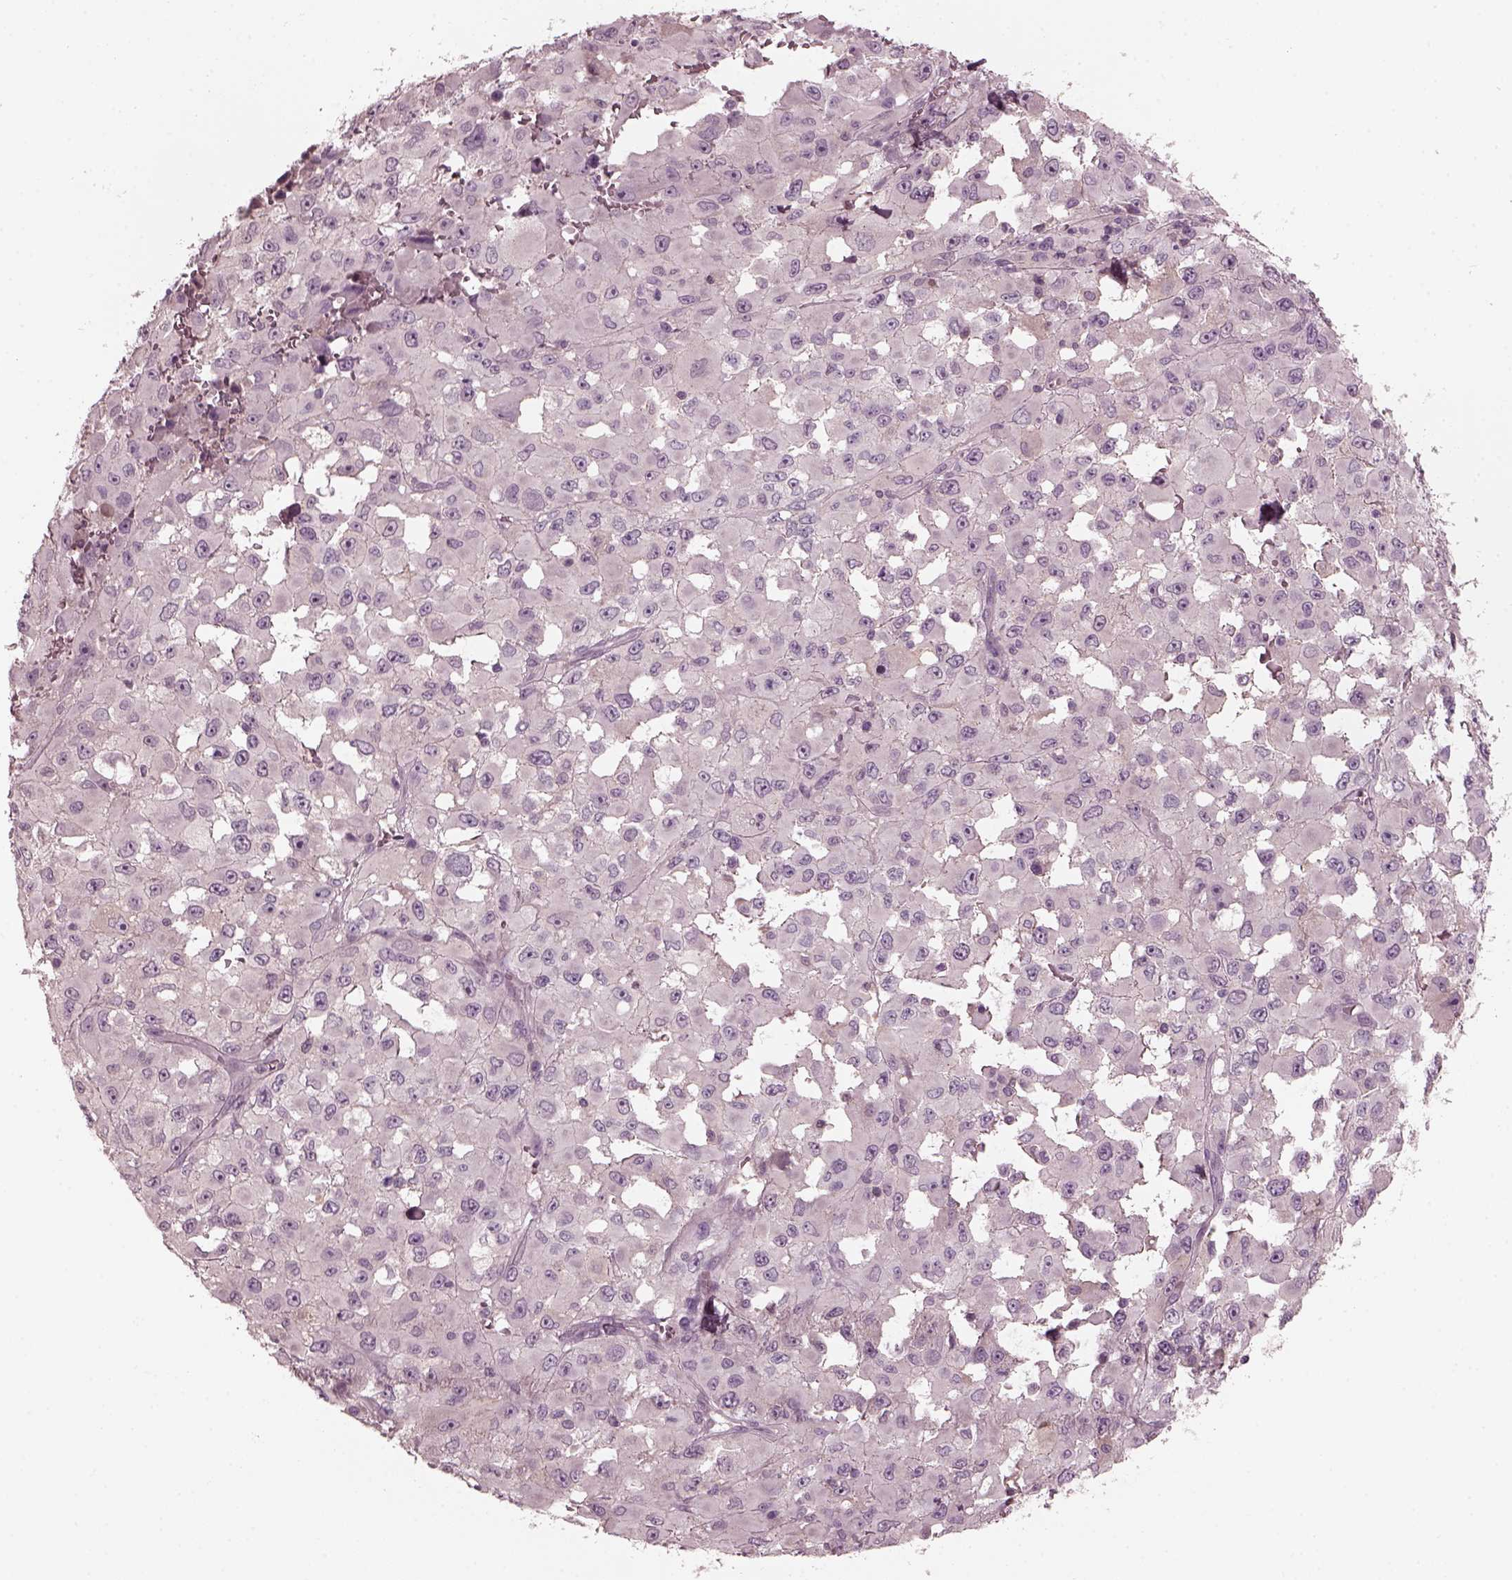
{"staining": {"intensity": "negative", "quantity": "none", "location": "none"}, "tissue": "melanoma", "cell_type": "Tumor cells", "image_type": "cancer", "snomed": [{"axis": "morphology", "description": "Malignant melanoma, Metastatic site"}, {"axis": "topography", "description": "Lymph node"}], "caption": "There is no significant positivity in tumor cells of melanoma.", "gene": "PORCN", "patient": {"sex": "male", "age": 50}}